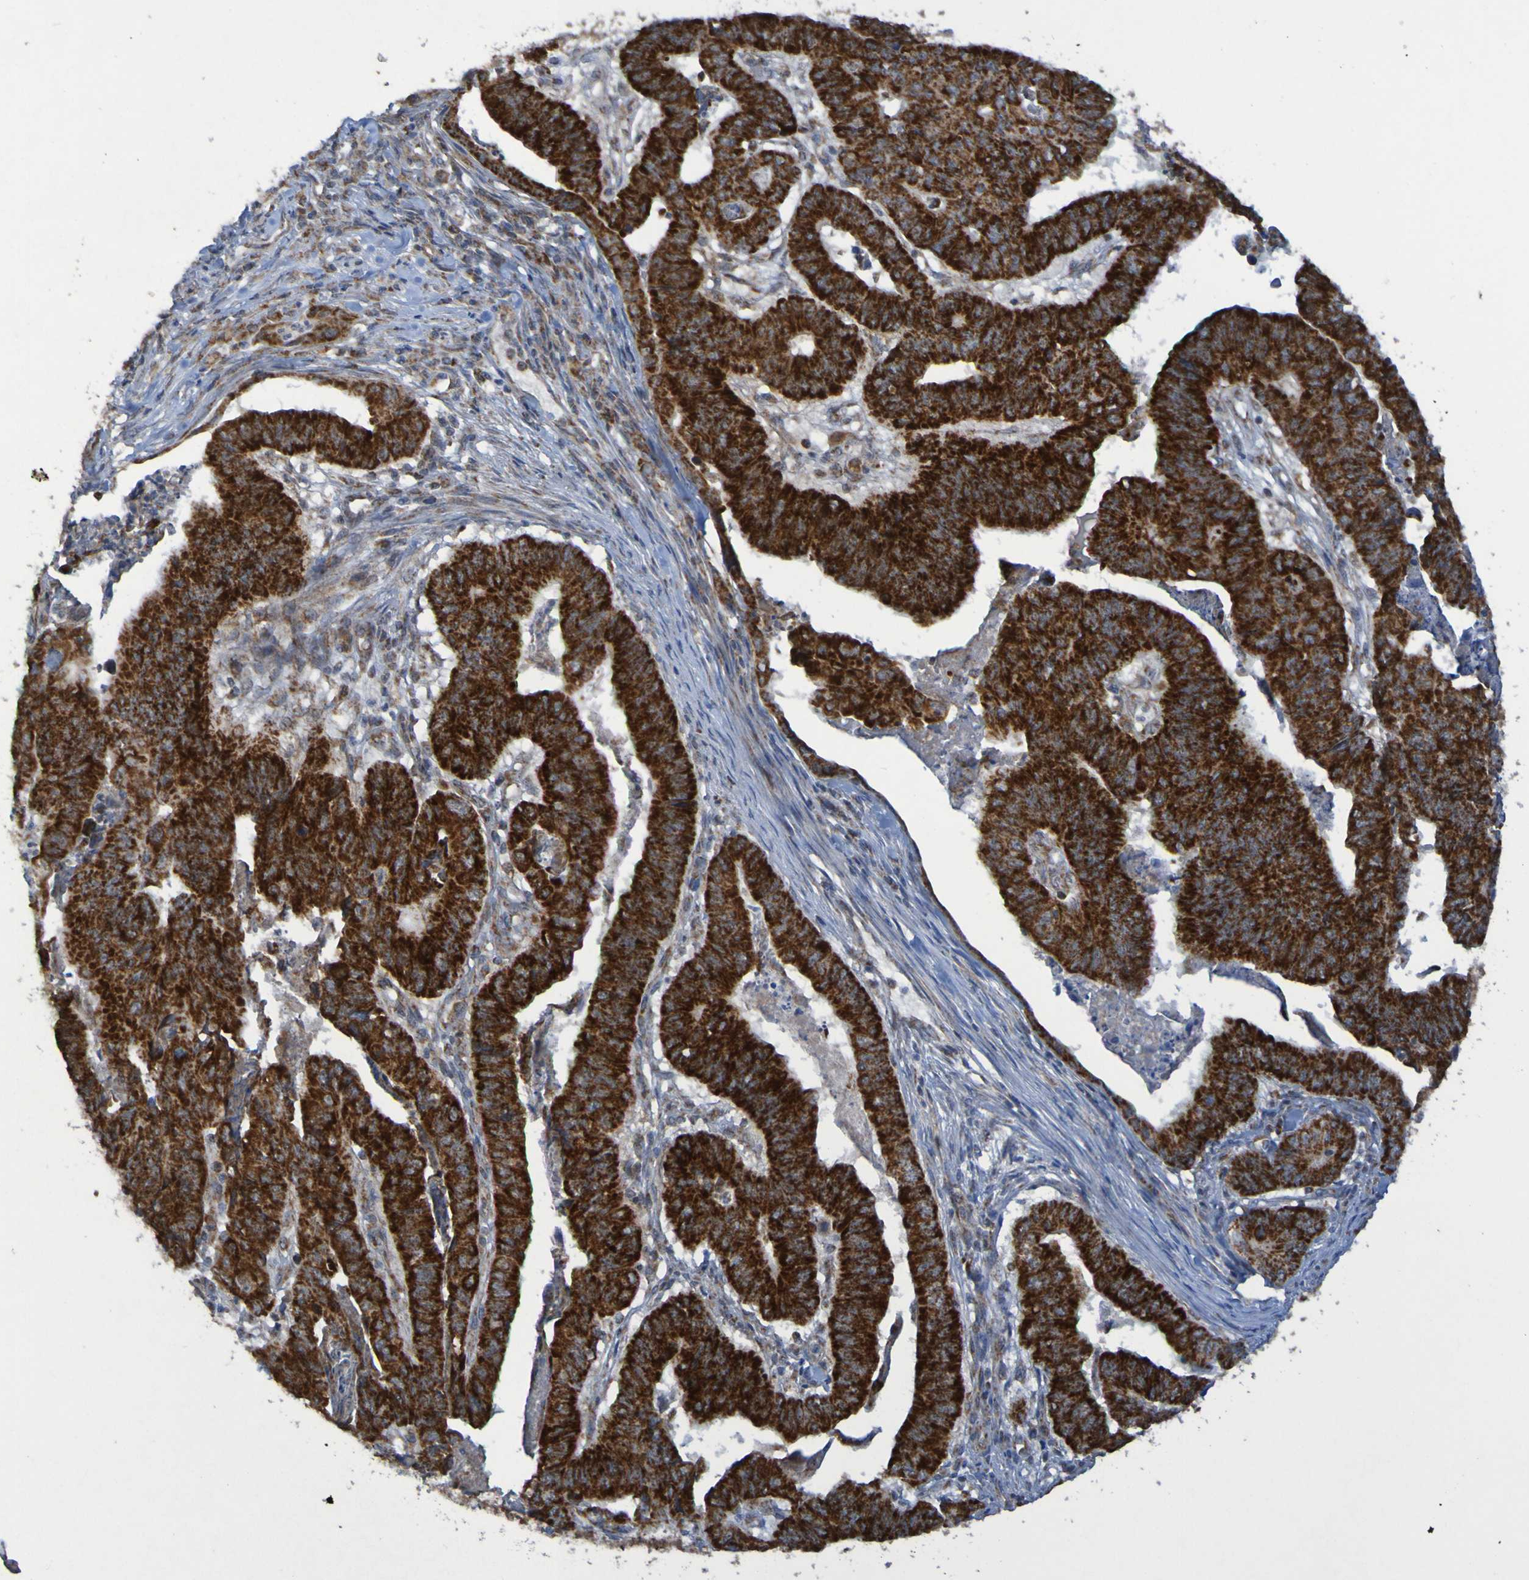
{"staining": {"intensity": "strong", "quantity": ">75%", "location": "cytoplasmic/membranous"}, "tissue": "stomach cancer", "cell_type": "Tumor cells", "image_type": "cancer", "snomed": [{"axis": "morphology", "description": "Adenocarcinoma, NOS"}, {"axis": "topography", "description": "Stomach, lower"}], "caption": "High-magnification brightfield microscopy of adenocarcinoma (stomach) stained with DAB (brown) and counterstained with hematoxylin (blue). tumor cells exhibit strong cytoplasmic/membranous positivity is present in approximately>75% of cells.", "gene": "CCDC51", "patient": {"sex": "male", "age": 77}}